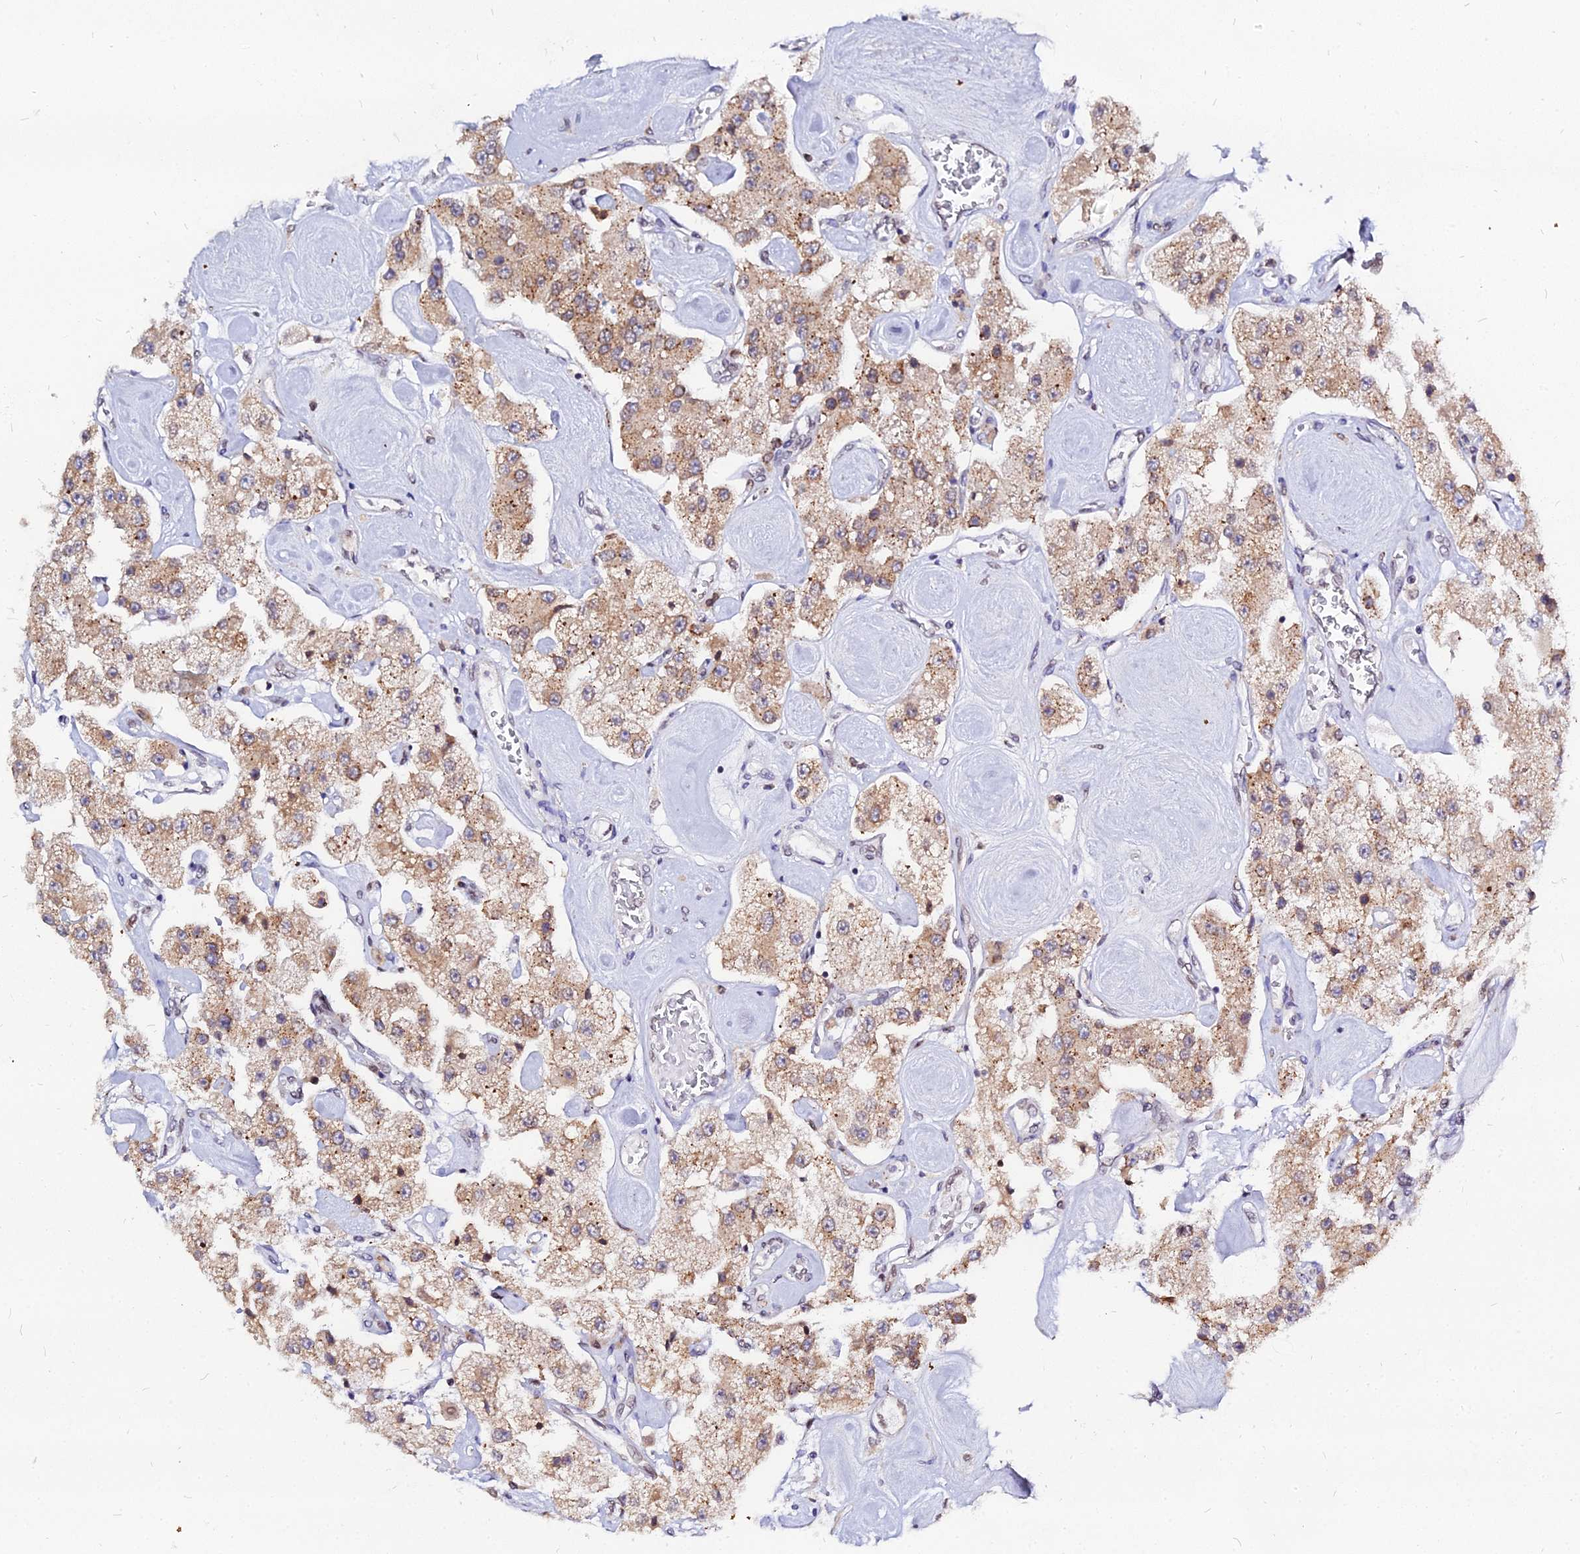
{"staining": {"intensity": "moderate", "quantity": ">75%", "location": "cytoplasmic/membranous"}, "tissue": "carcinoid", "cell_type": "Tumor cells", "image_type": "cancer", "snomed": [{"axis": "morphology", "description": "Carcinoid, malignant, NOS"}, {"axis": "topography", "description": "Pancreas"}], "caption": "High-magnification brightfield microscopy of malignant carcinoid stained with DAB (brown) and counterstained with hematoxylin (blue). tumor cells exhibit moderate cytoplasmic/membranous positivity is present in about>75% of cells.", "gene": "RNF121", "patient": {"sex": "male", "age": 41}}